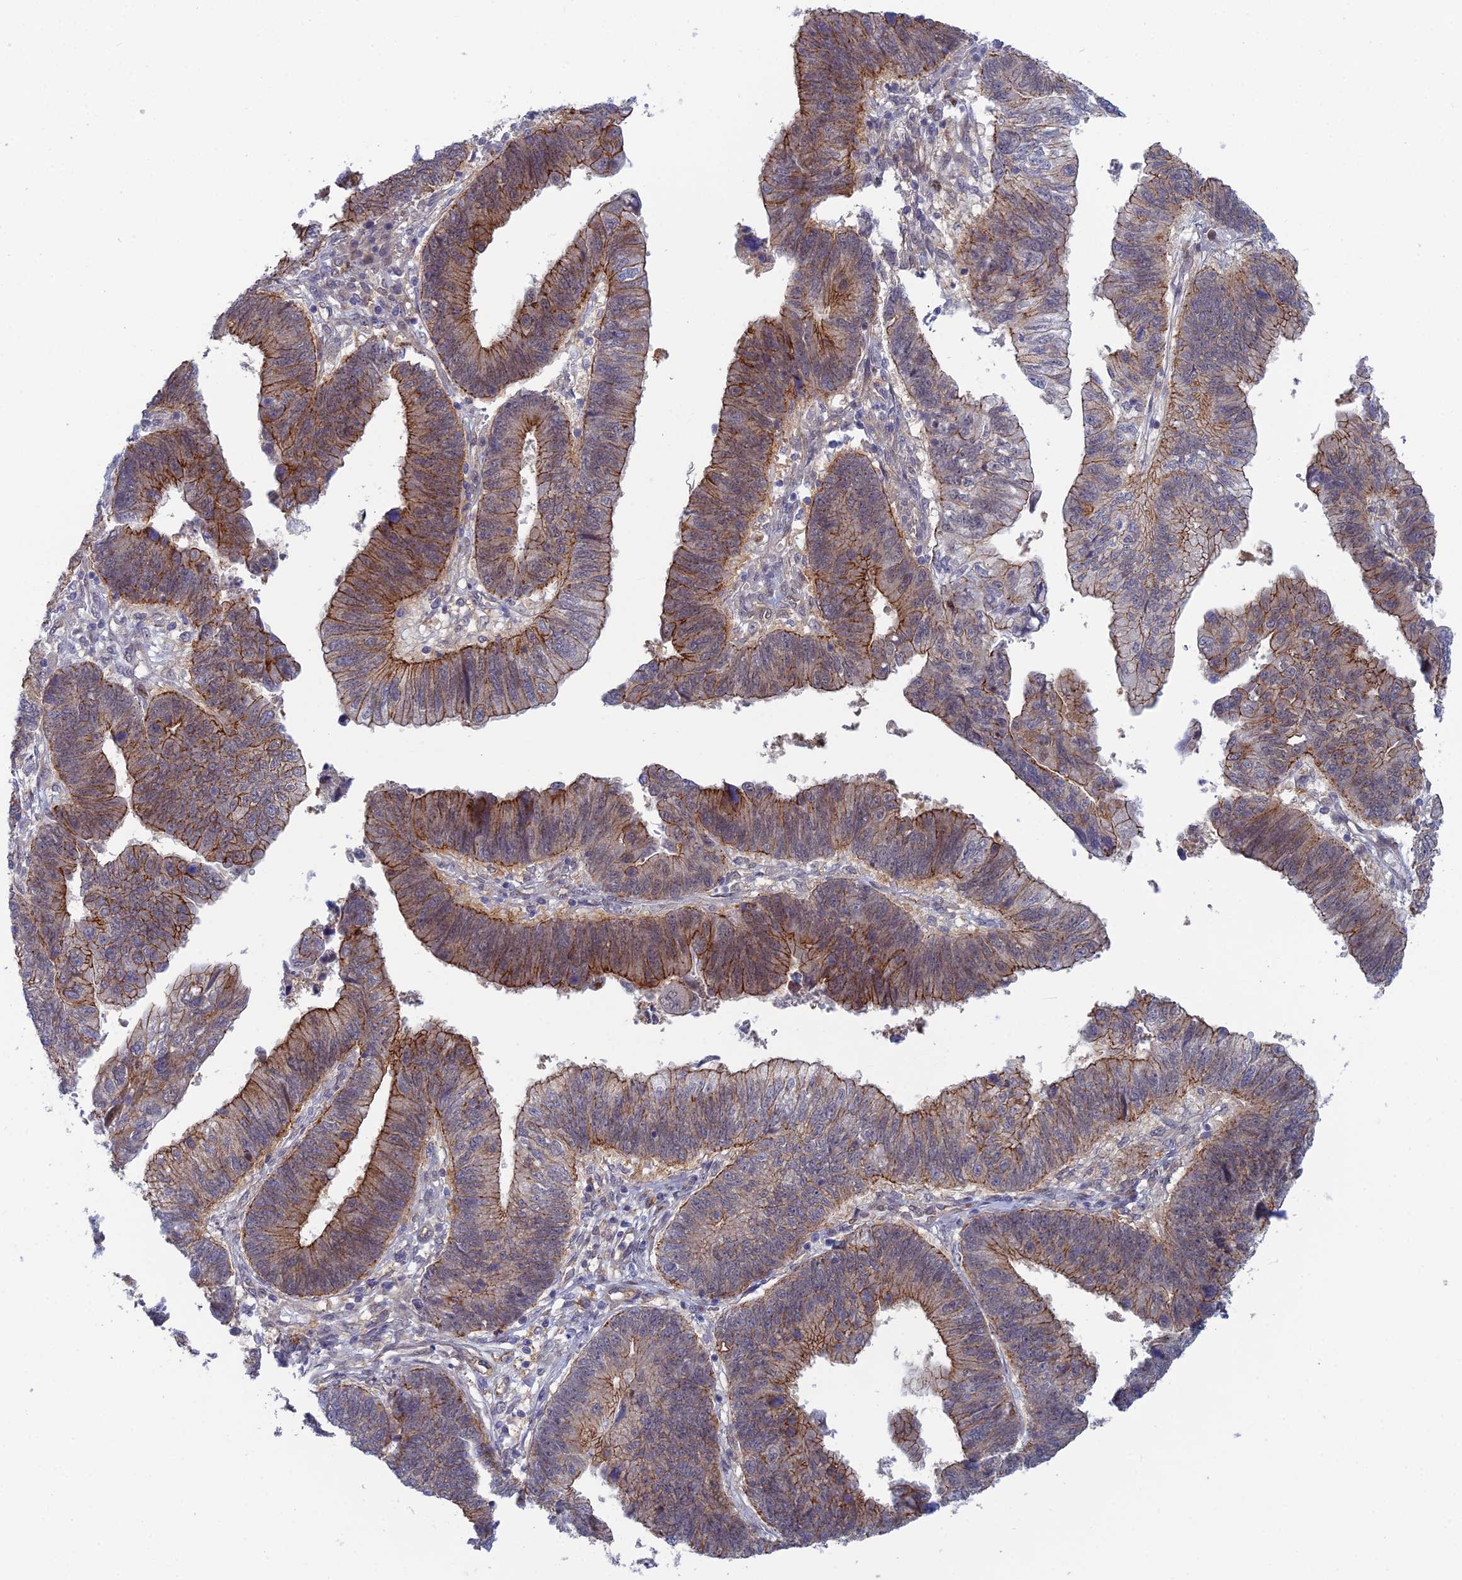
{"staining": {"intensity": "moderate", "quantity": "25%-75%", "location": "cytoplasmic/membranous"}, "tissue": "stomach cancer", "cell_type": "Tumor cells", "image_type": "cancer", "snomed": [{"axis": "morphology", "description": "Adenocarcinoma, NOS"}, {"axis": "topography", "description": "Stomach"}], "caption": "The image demonstrates immunohistochemical staining of stomach cancer. There is moderate cytoplasmic/membranous staining is appreciated in approximately 25%-75% of tumor cells. The staining was performed using DAB to visualize the protein expression in brown, while the nuclei were stained in blue with hematoxylin (Magnification: 20x).", "gene": "ABHD1", "patient": {"sex": "male", "age": 59}}